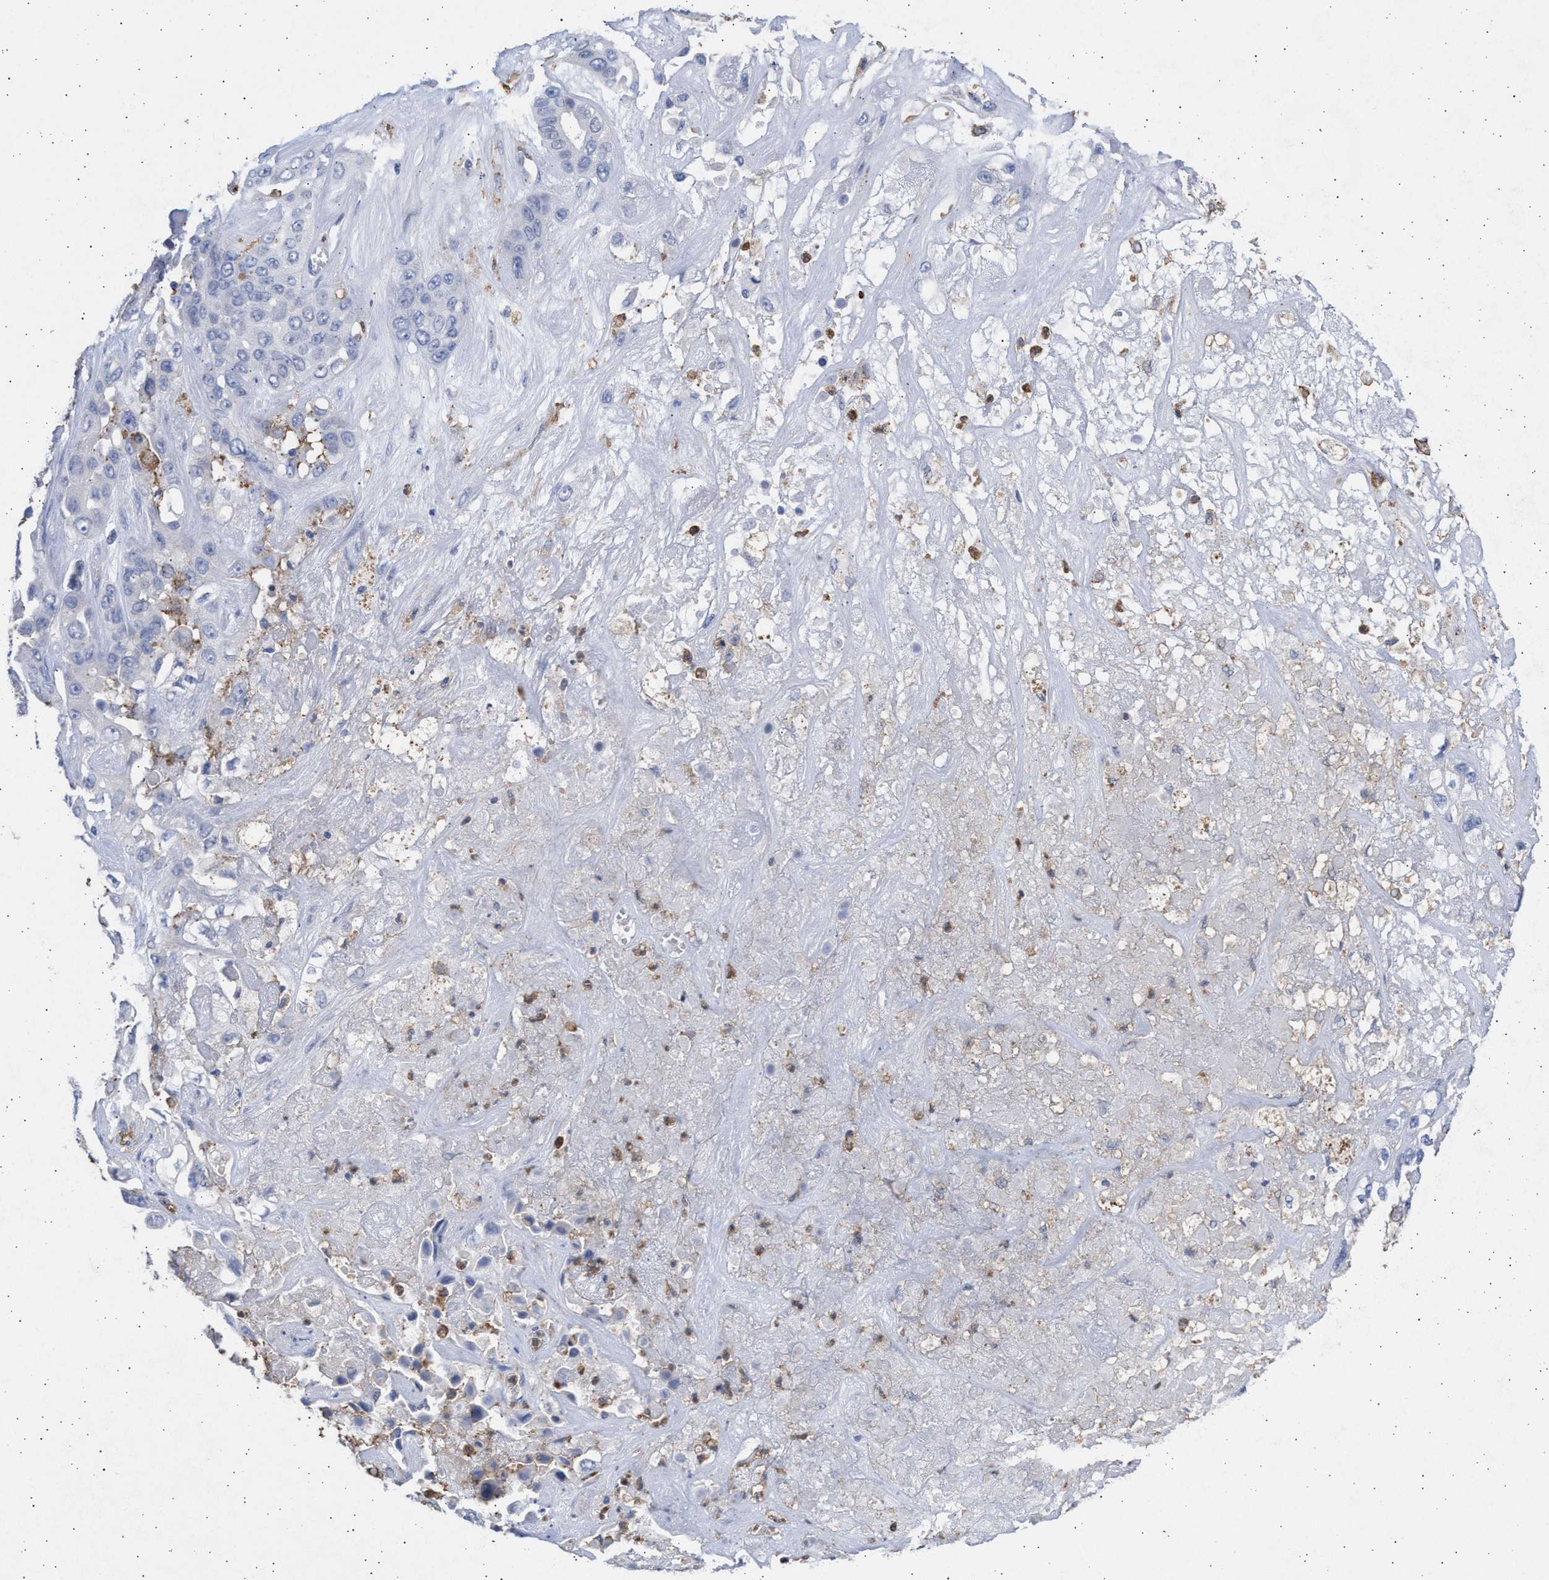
{"staining": {"intensity": "negative", "quantity": "none", "location": "none"}, "tissue": "liver cancer", "cell_type": "Tumor cells", "image_type": "cancer", "snomed": [{"axis": "morphology", "description": "Cholangiocarcinoma"}, {"axis": "topography", "description": "Liver"}], "caption": "The image reveals no significant expression in tumor cells of liver cholangiocarcinoma.", "gene": "FCER1A", "patient": {"sex": "female", "age": 52}}